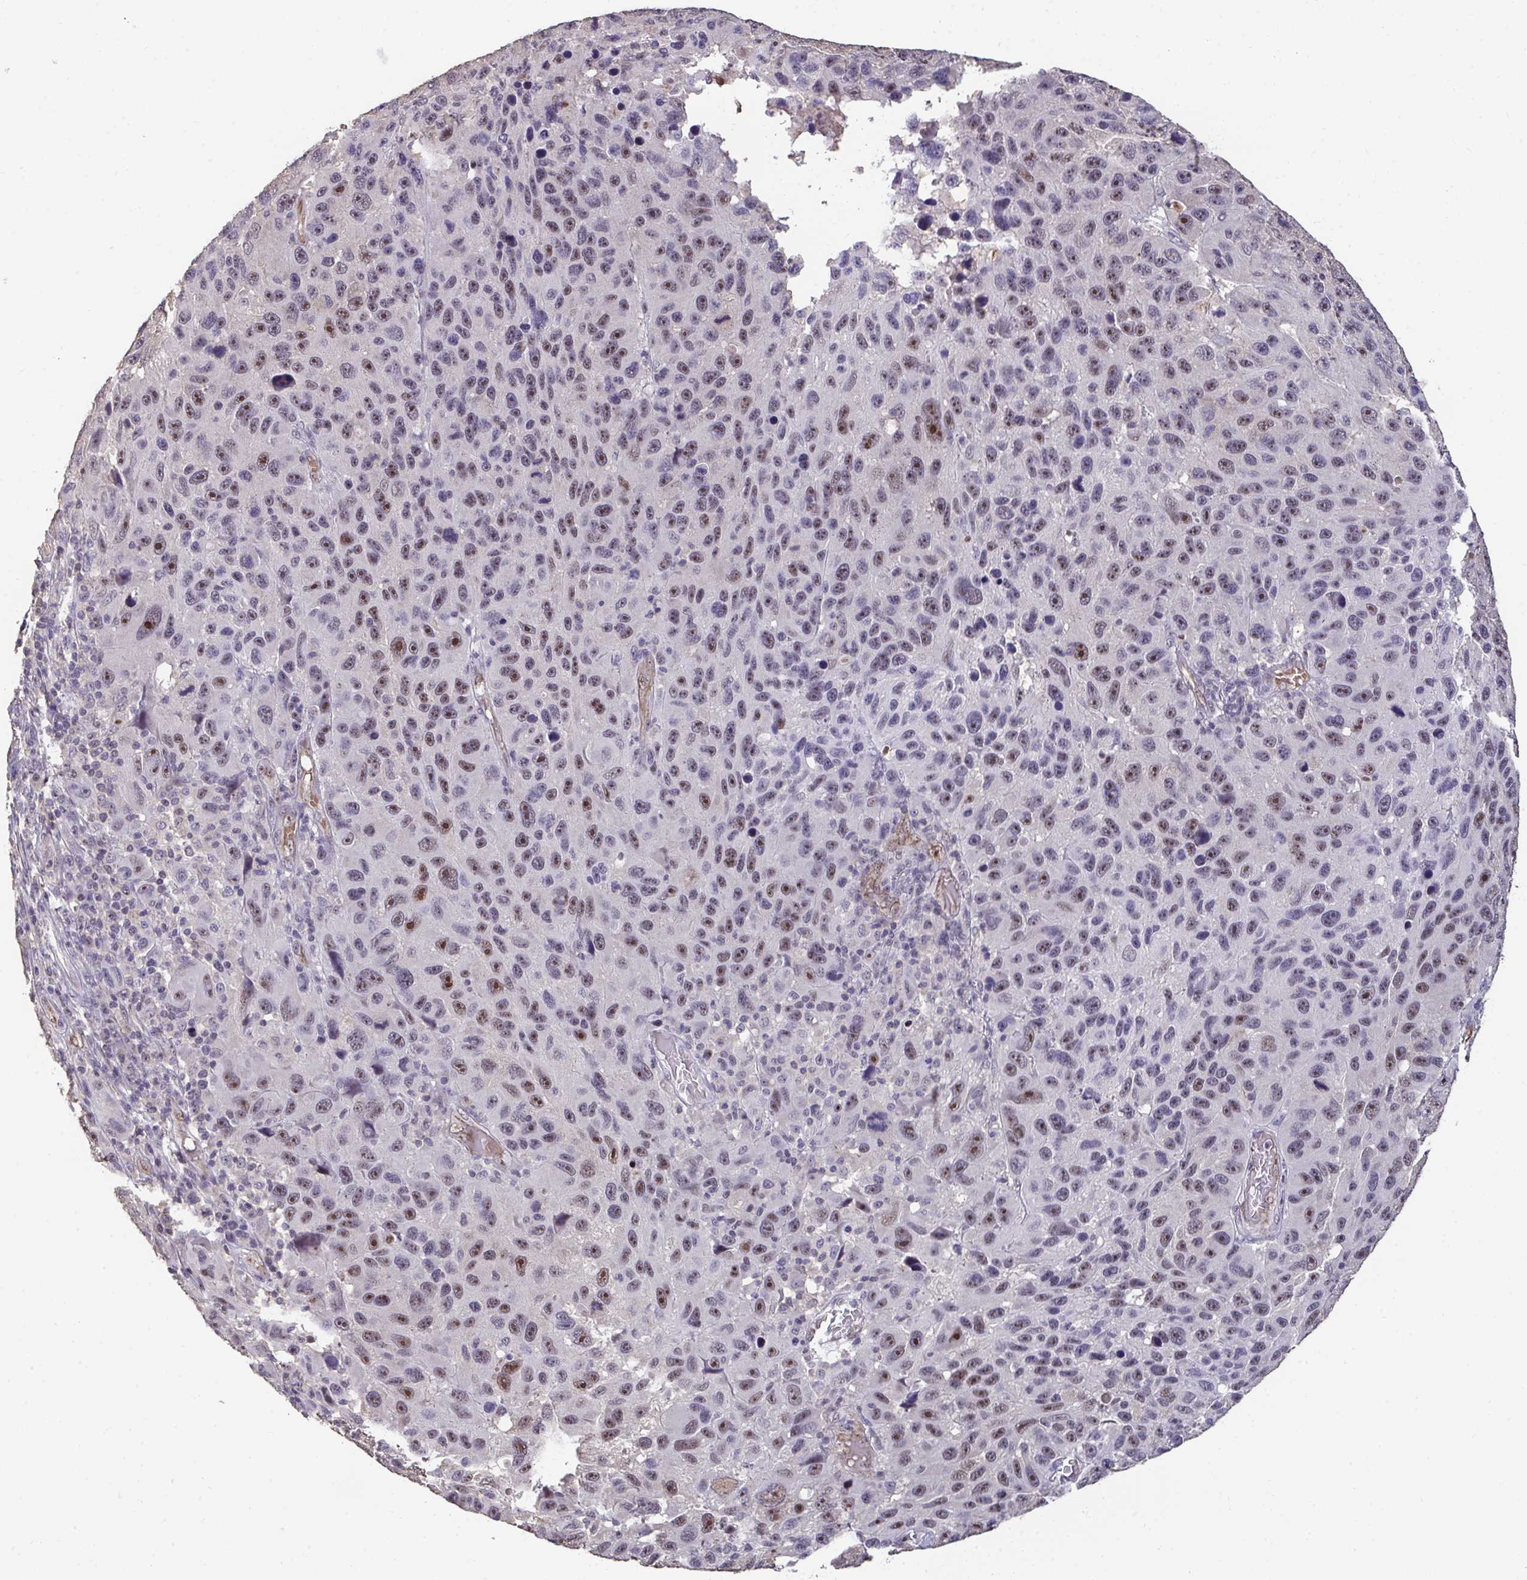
{"staining": {"intensity": "moderate", "quantity": "25%-75%", "location": "nuclear"}, "tissue": "melanoma", "cell_type": "Tumor cells", "image_type": "cancer", "snomed": [{"axis": "morphology", "description": "Malignant melanoma, NOS"}, {"axis": "topography", "description": "Skin"}], "caption": "Human melanoma stained for a protein (brown) displays moderate nuclear positive expression in about 25%-75% of tumor cells.", "gene": "SENP3", "patient": {"sex": "male", "age": 53}}